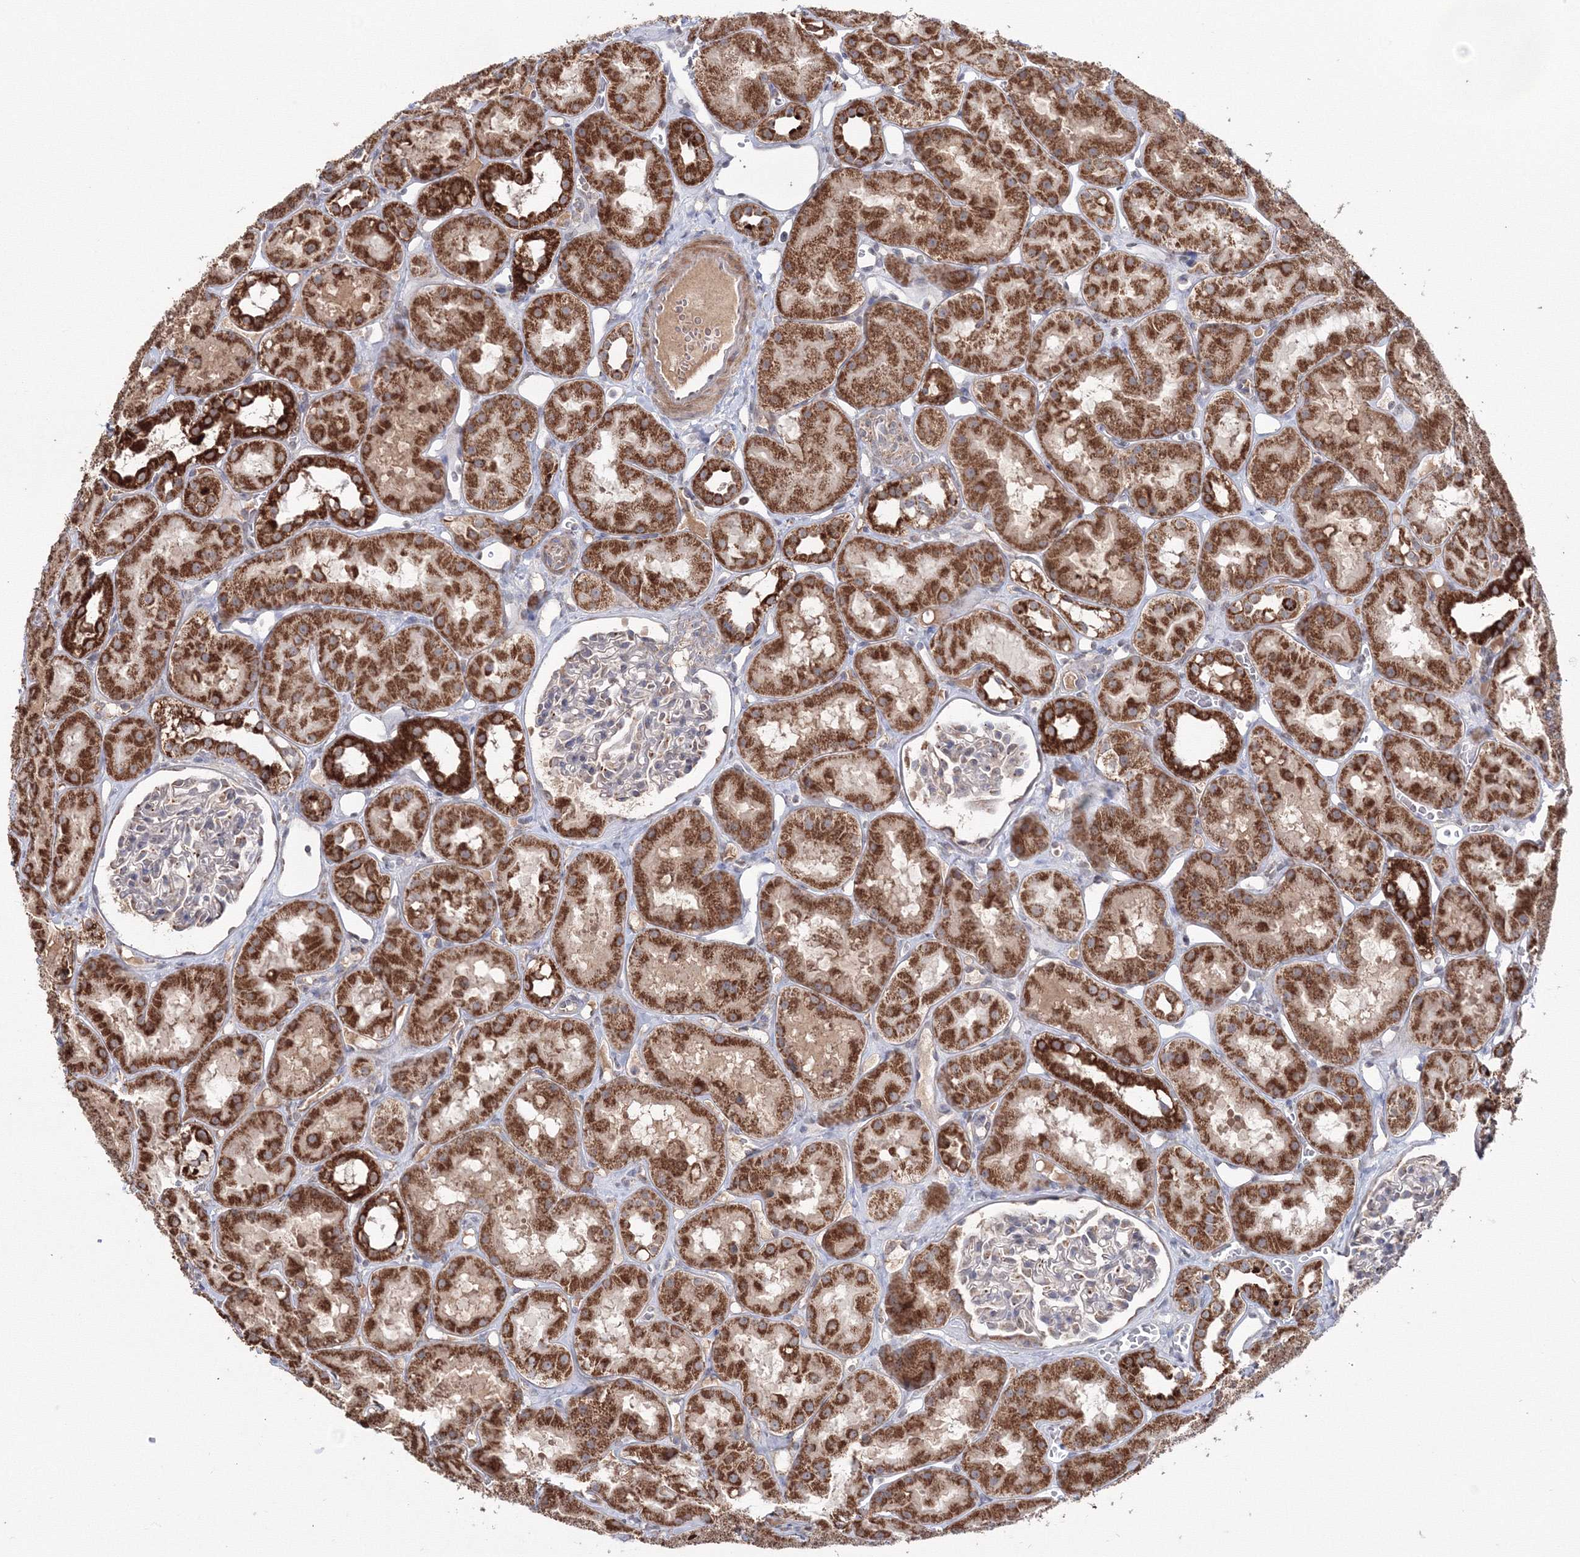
{"staining": {"intensity": "weak", "quantity": "<25%", "location": "cytoplasmic/membranous"}, "tissue": "kidney", "cell_type": "Cells in glomeruli", "image_type": "normal", "snomed": [{"axis": "morphology", "description": "Normal tissue, NOS"}, {"axis": "topography", "description": "Kidney"}], "caption": "IHC photomicrograph of normal kidney stained for a protein (brown), which displays no positivity in cells in glomeruli.", "gene": "PEX13", "patient": {"sex": "male", "age": 16}}